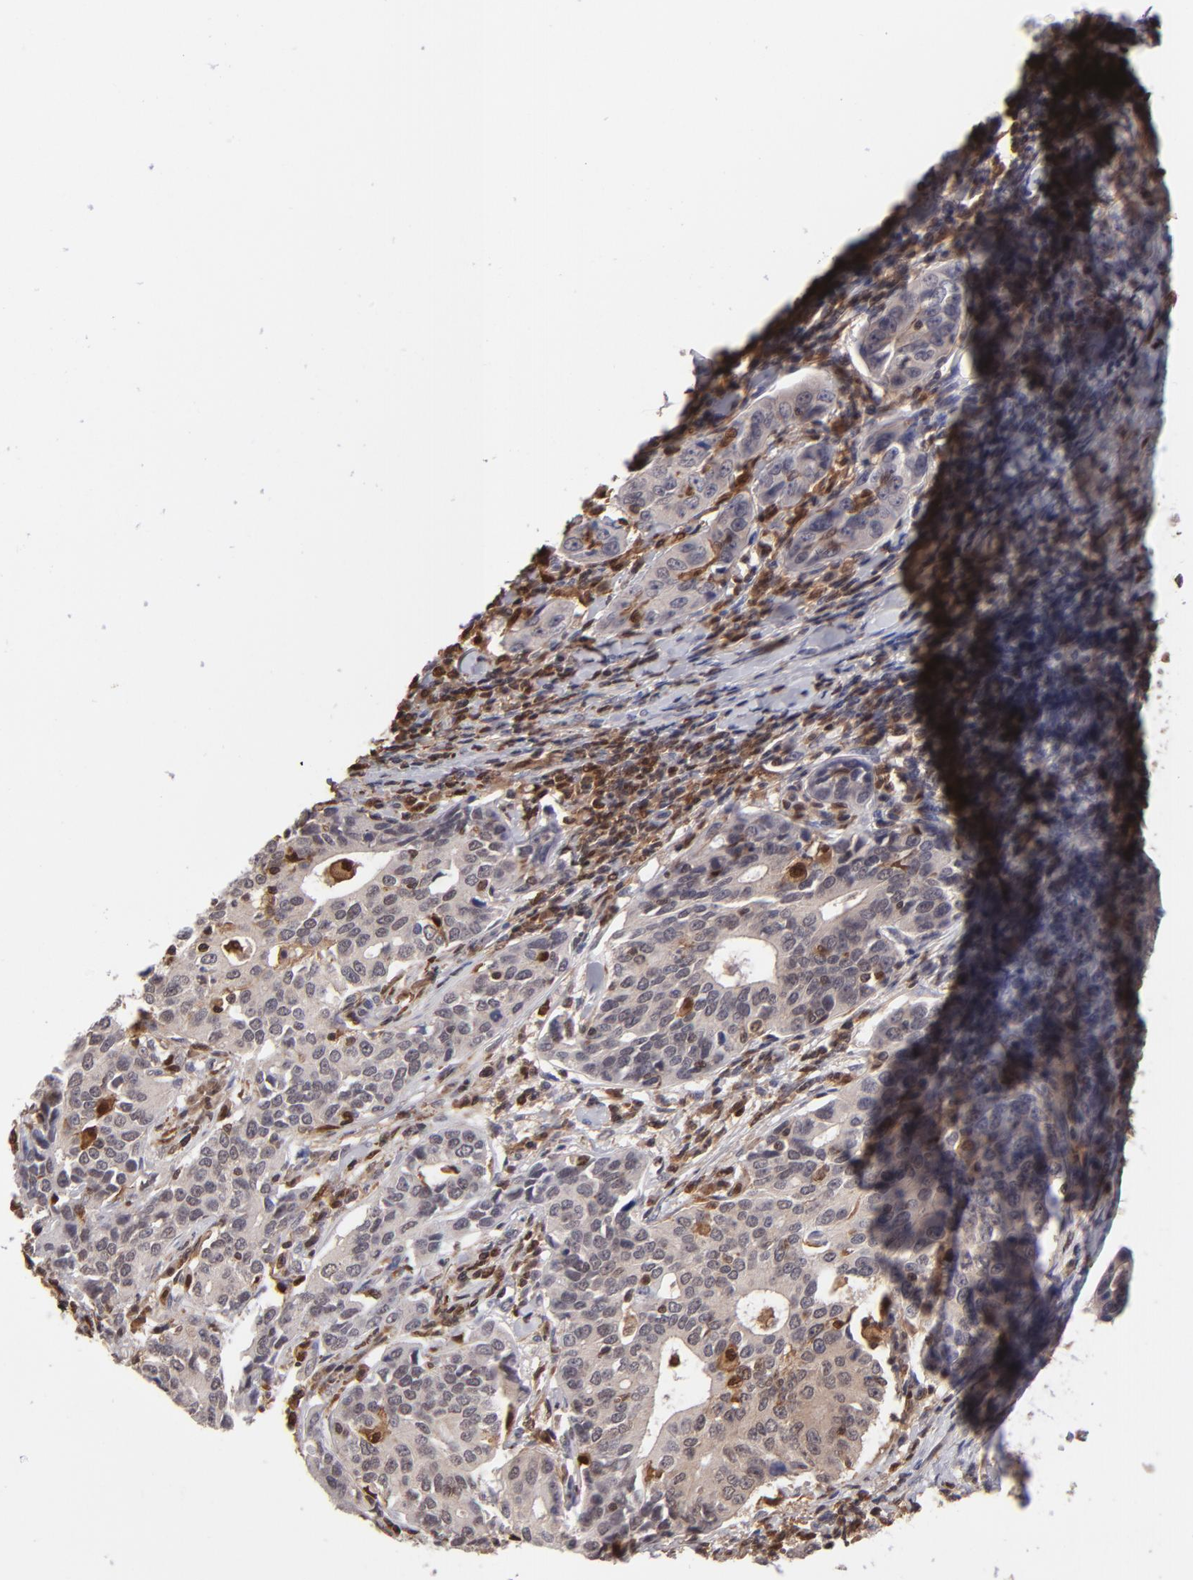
{"staining": {"intensity": "weak", "quantity": ">75%", "location": "cytoplasmic/membranous"}, "tissue": "stomach cancer", "cell_type": "Tumor cells", "image_type": "cancer", "snomed": [{"axis": "morphology", "description": "Adenocarcinoma, NOS"}, {"axis": "topography", "description": "Esophagus"}, {"axis": "topography", "description": "Stomach"}], "caption": "IHC micrograph of neoplastic tissue: stomach cancer stained using immunohistochemistry (IHC) reveals low levels of weak protein expression localized specifically in the cytoplasmic/membranous of tumor cells, appearing as a cytoplasmic/membranous brown color.", "gene": "GRB2", "patient": {"sex": "male", "age": 74}}